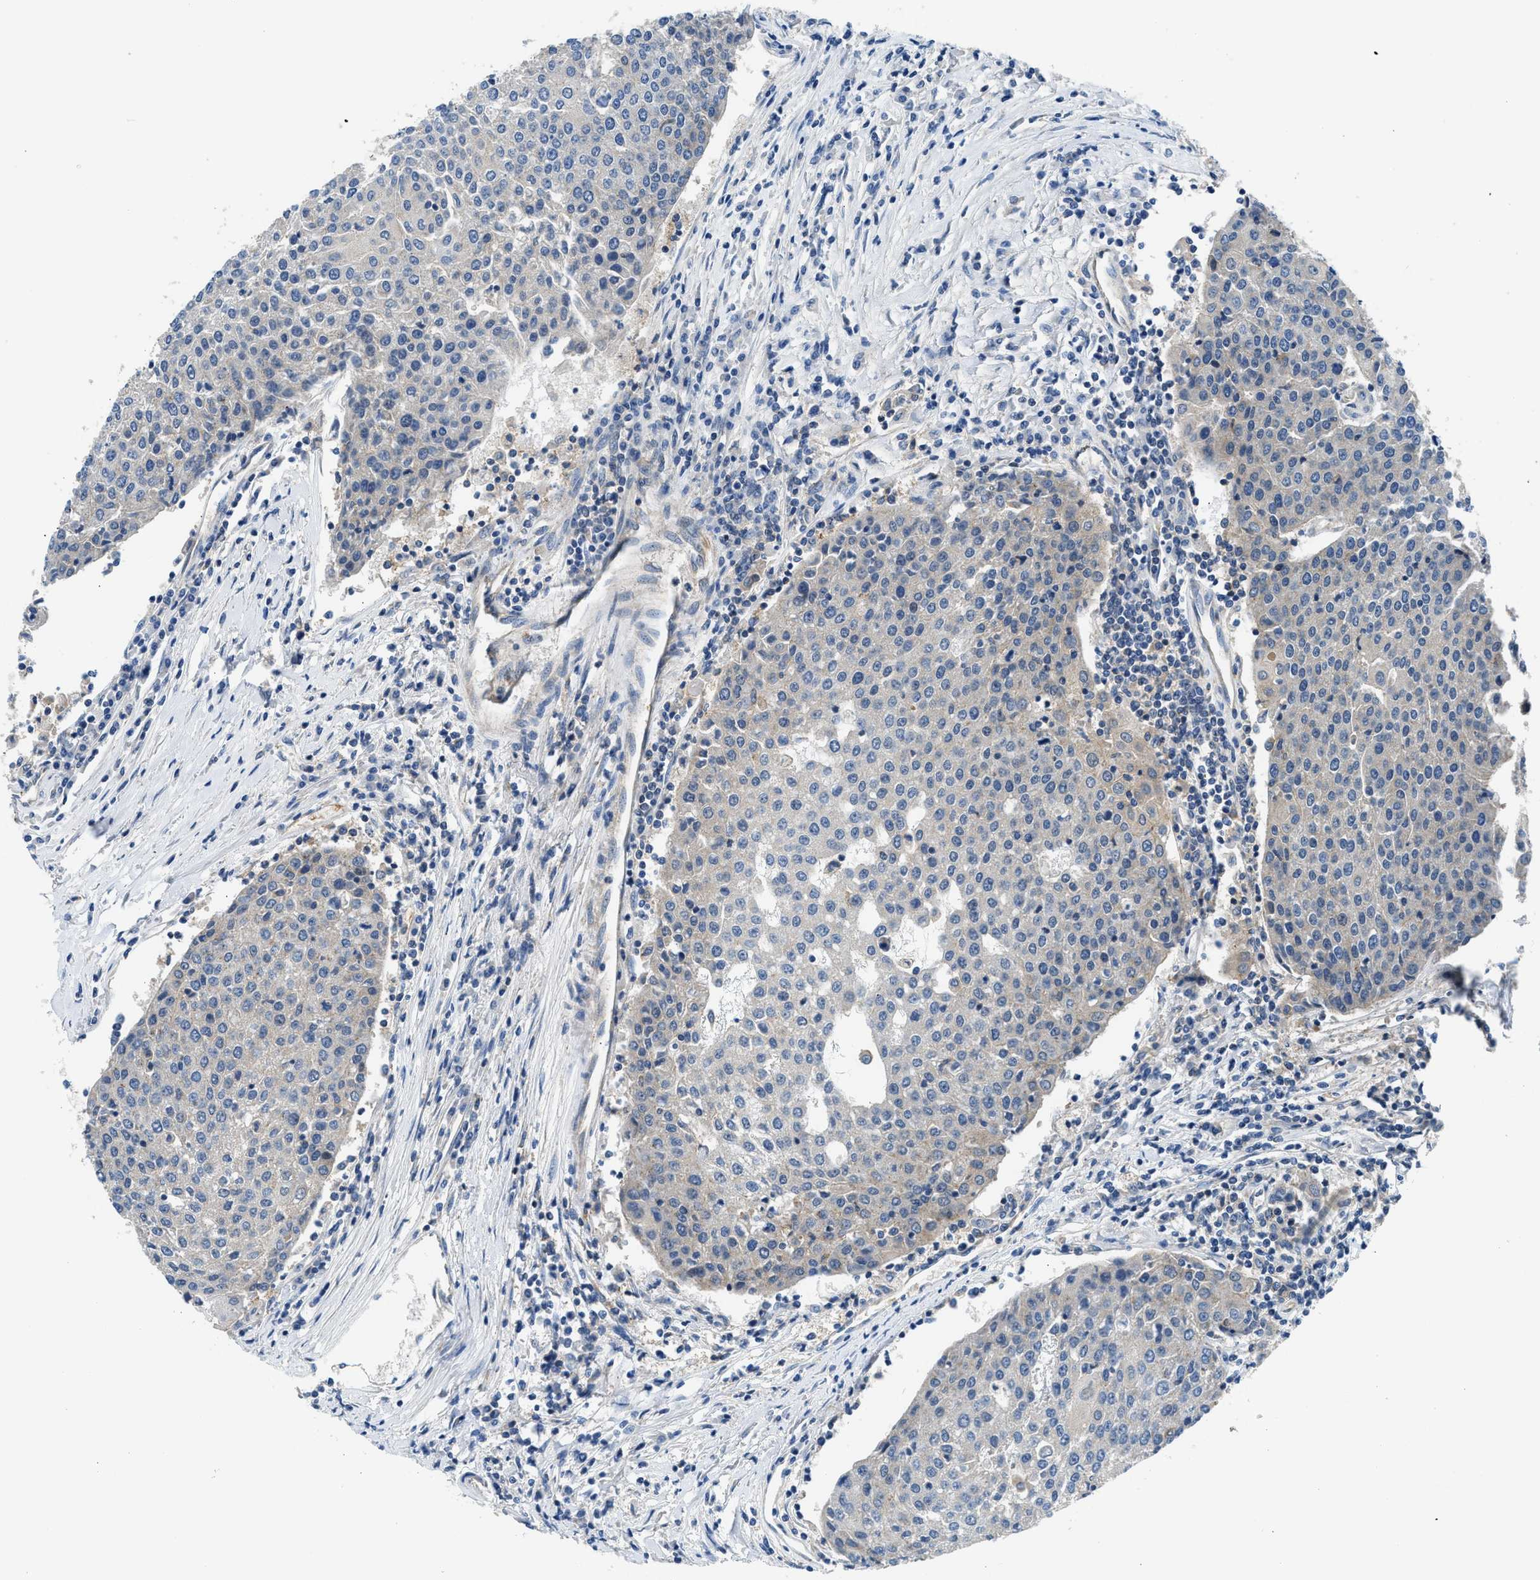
{"staining": {"intensity": "weak", "quantity": "<25%", "location": "cytoplasmic/membranous"}, "tissue": "urothelial cancer", "cell_type": "Tumor cells", "image_type": "cancer", "snomed": [{"axis": "morphology", "description": "Urothelial carcinoma, High grade"}, {"axis": "topography", "description": "Urinary bladder"}], "caption": "Tumor cells are negative for brown protein staining in urothelial cancer.", "gene": "LPIN2", "patient": {"sex": "female", "age": 85}}